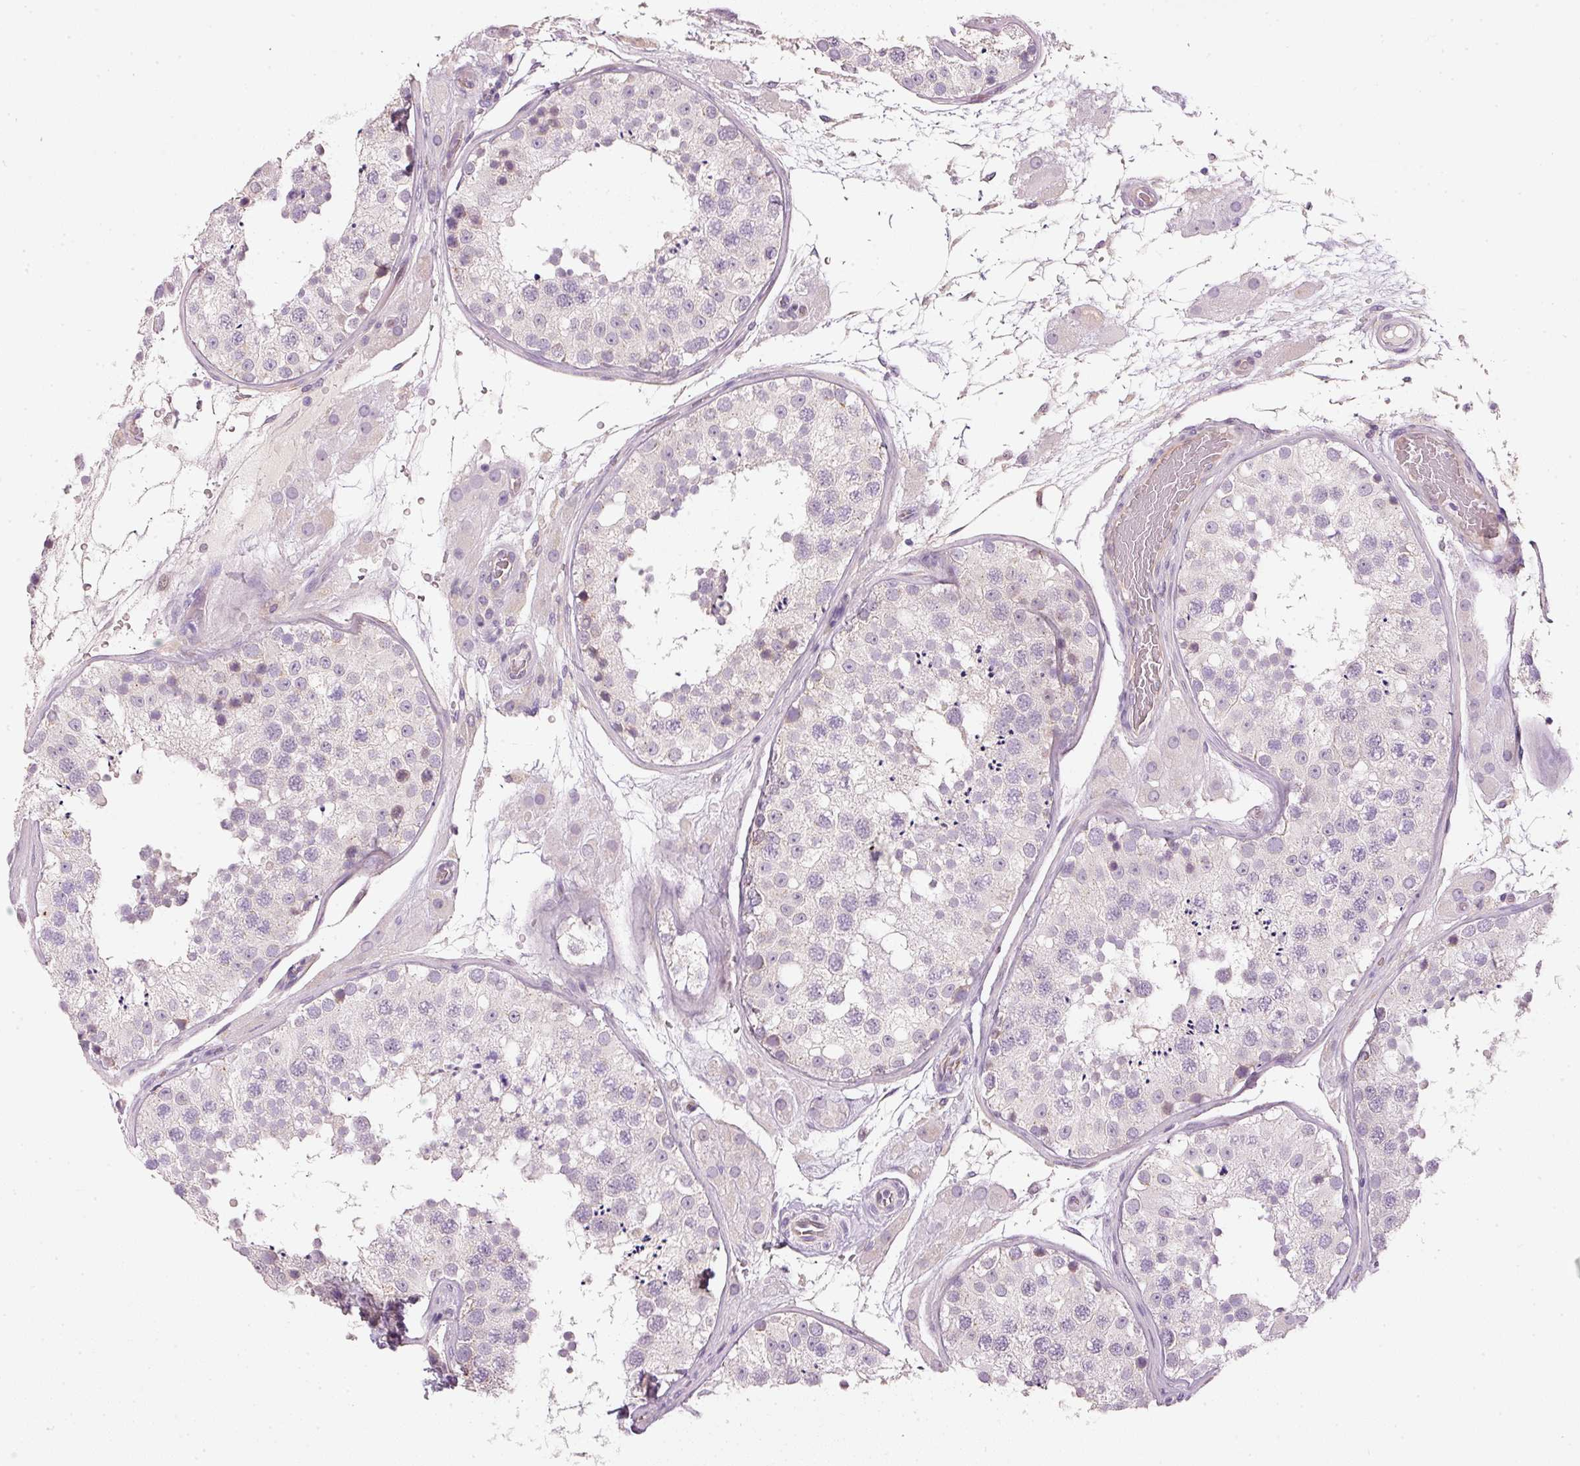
{"staining": {"intensity": "moderate", "quantity": "<25%", "location": "cytoplasmic/membranous,nuclear"}, "tissue": "testis", "cell_type": "Cells in seminiferous ducts", "image_type": "normal", "snomed": [{"axis": "morphology", "description": "Normal tissue, NOS"}, {"axis": "topography", "description": "Testis"}], "caption": "A high-resolution histopathology image shows immunohistochemistry (IHC) staining of benign testis, which exhibits moderate cytoplasmic/membranous,nuclear expression in about <25% of cells in seminiferous ducts.", "gene": "OSR2", "patient": {"sex": "male", "age": 26}}